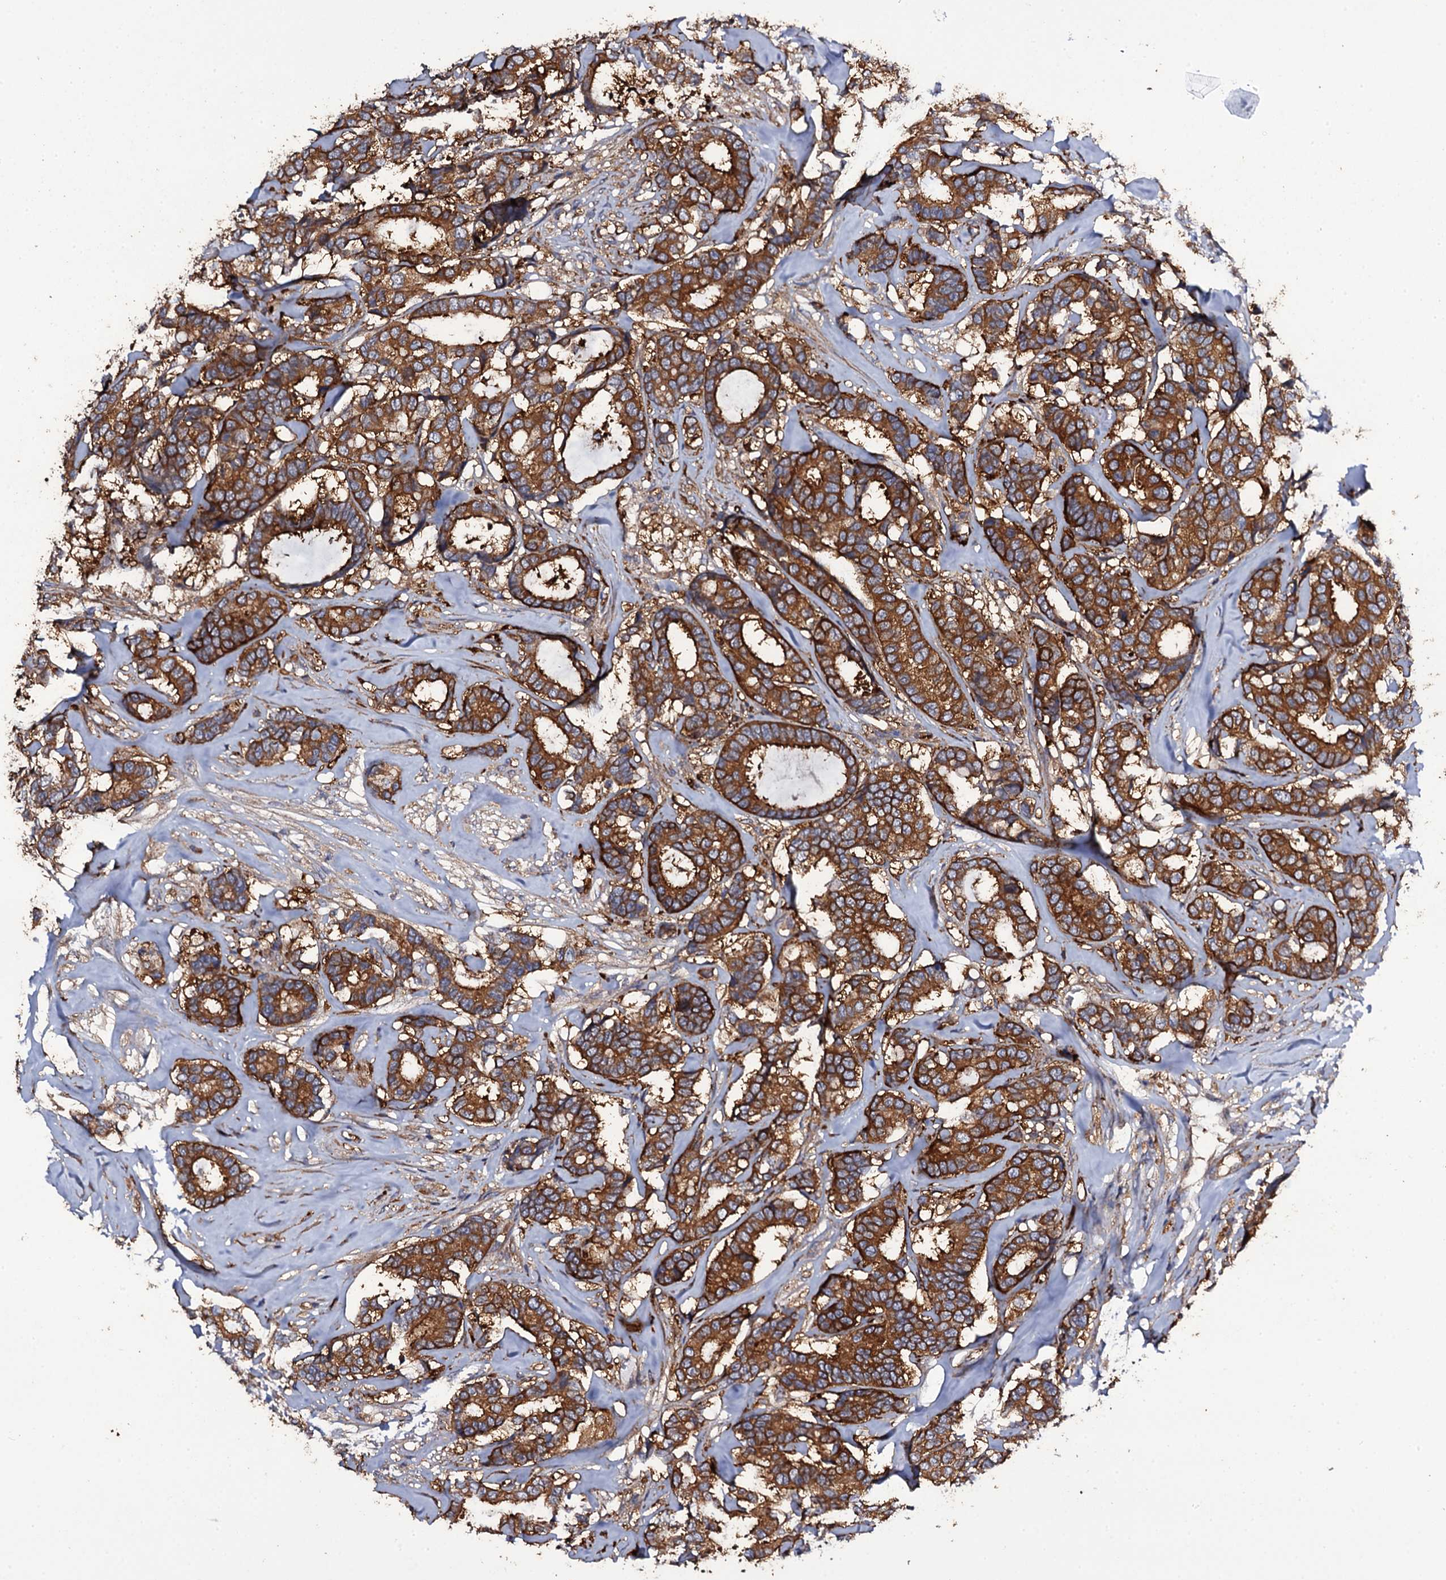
{"staining": {"intensity": "strong", "quantity": ">75%", "location": "cytoplasmic/membranous"}, "tissue": "breast cancer", "cell_type": "Tumor cells", "image_type": "cancer", "snomed": [{"axis": "morphology", "description": "Duct carcinoma"}, {"axis": "topography", "description": "Breast"}], "caption": "Approximately >75% of tumor cells in human breast infiltrating ductal carcinoma reveal strong cytoplasmic/membranous protein expression as visualized by brown immunohistochemical staining.", "gene": "TTC23", "patient": {"sex": "female", "age": 87}}